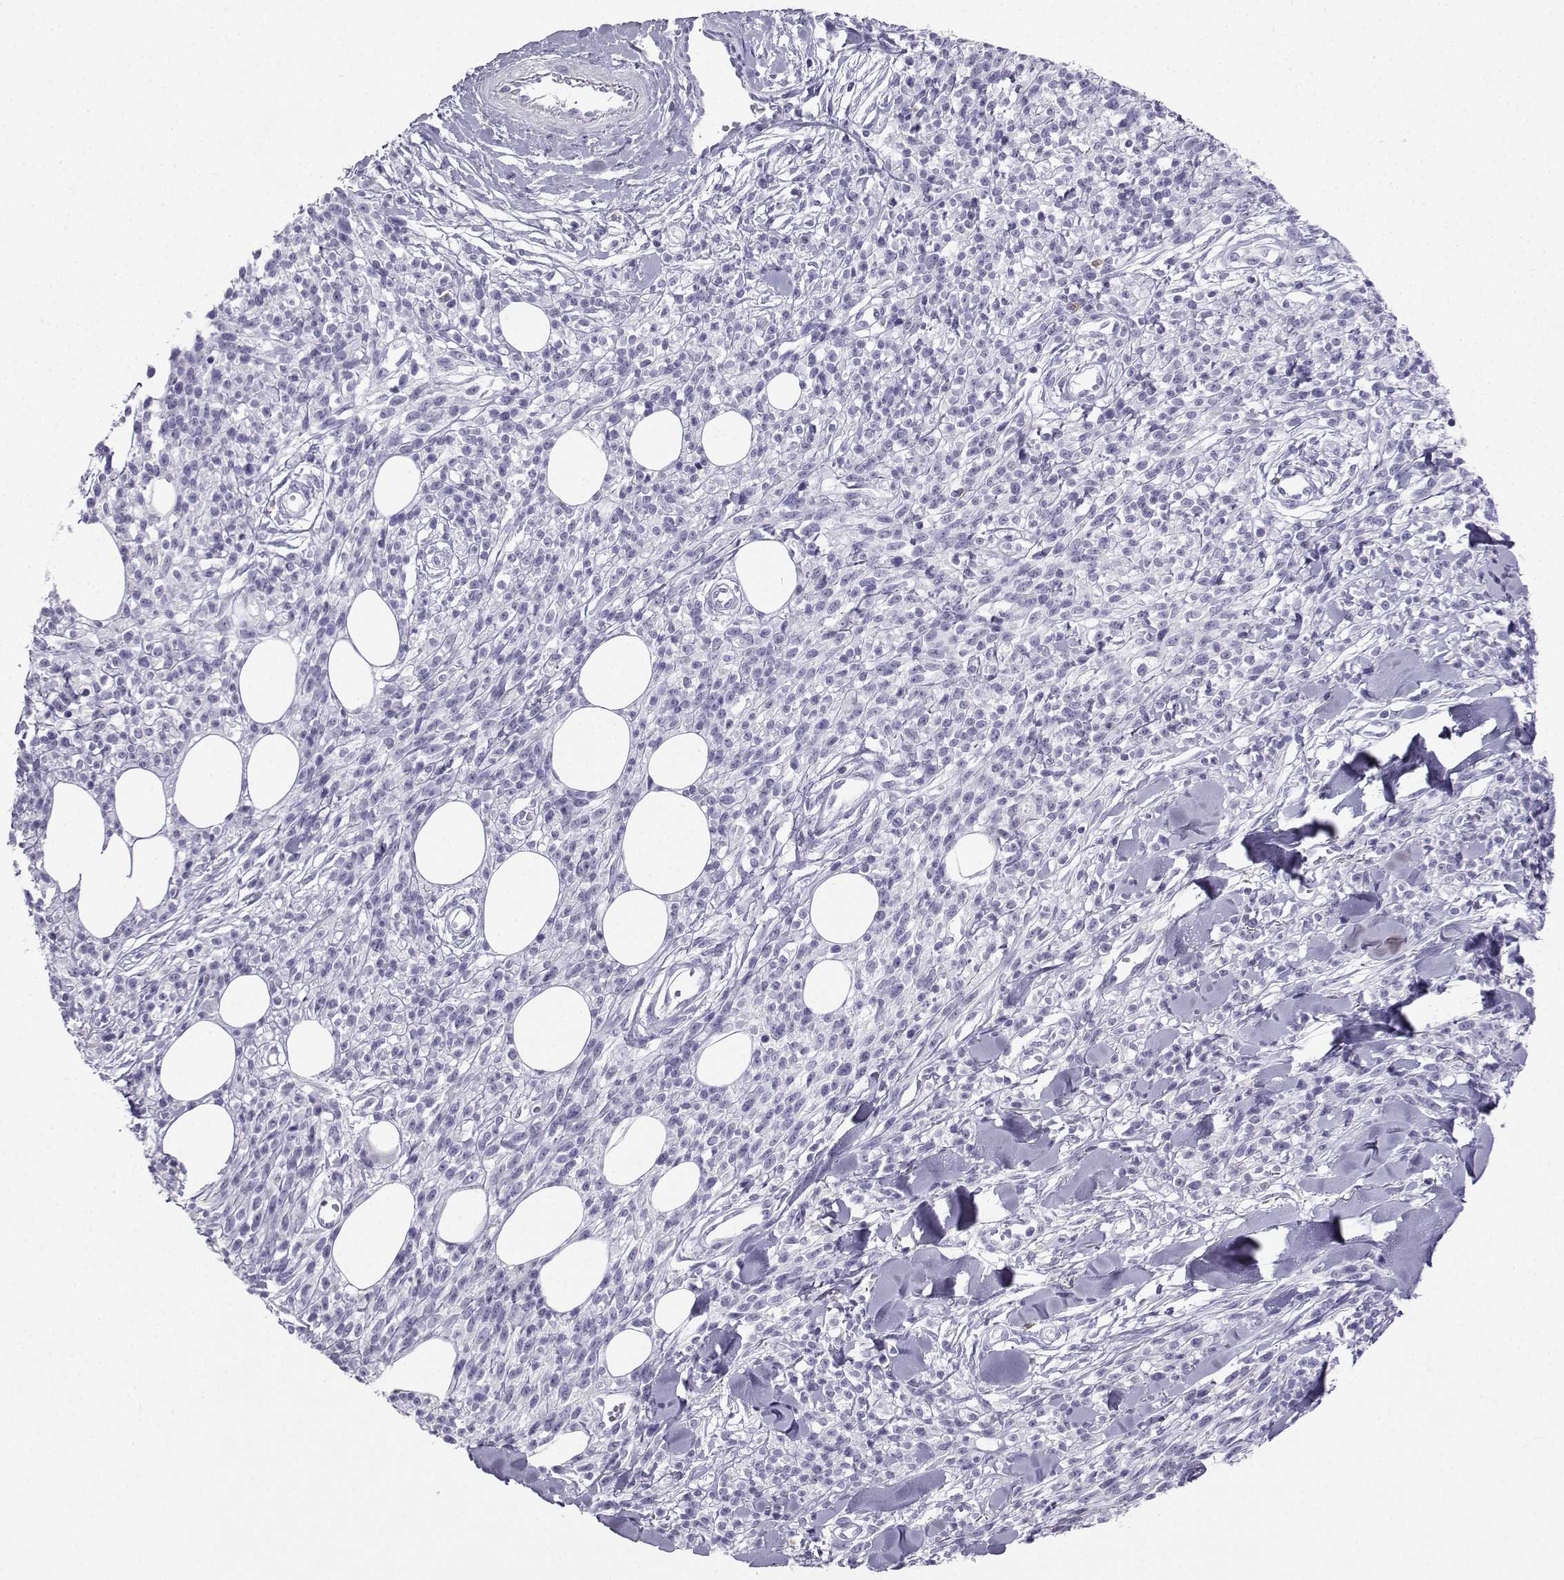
{"staining": {"intensity": "negative", "quantity": "none", "location": "none"}, "tissue": "melanoma", "cell_type": "Tumor cells", "image_type": "cancer", "snomed": [{"axis": "morphology", "description": "Malignant melanoma, NOS"}, {"axis": "topography", "description": "Skin"}, {"axis": "topography", "description": "Skin of trunk"}], "caption": "Malignant melanoma stained for a protein using immunohistochemistry exhibits no positivity tumor cells.", "gene": "SLC18A2", "patient": {"sex": "male", "age": 74}}